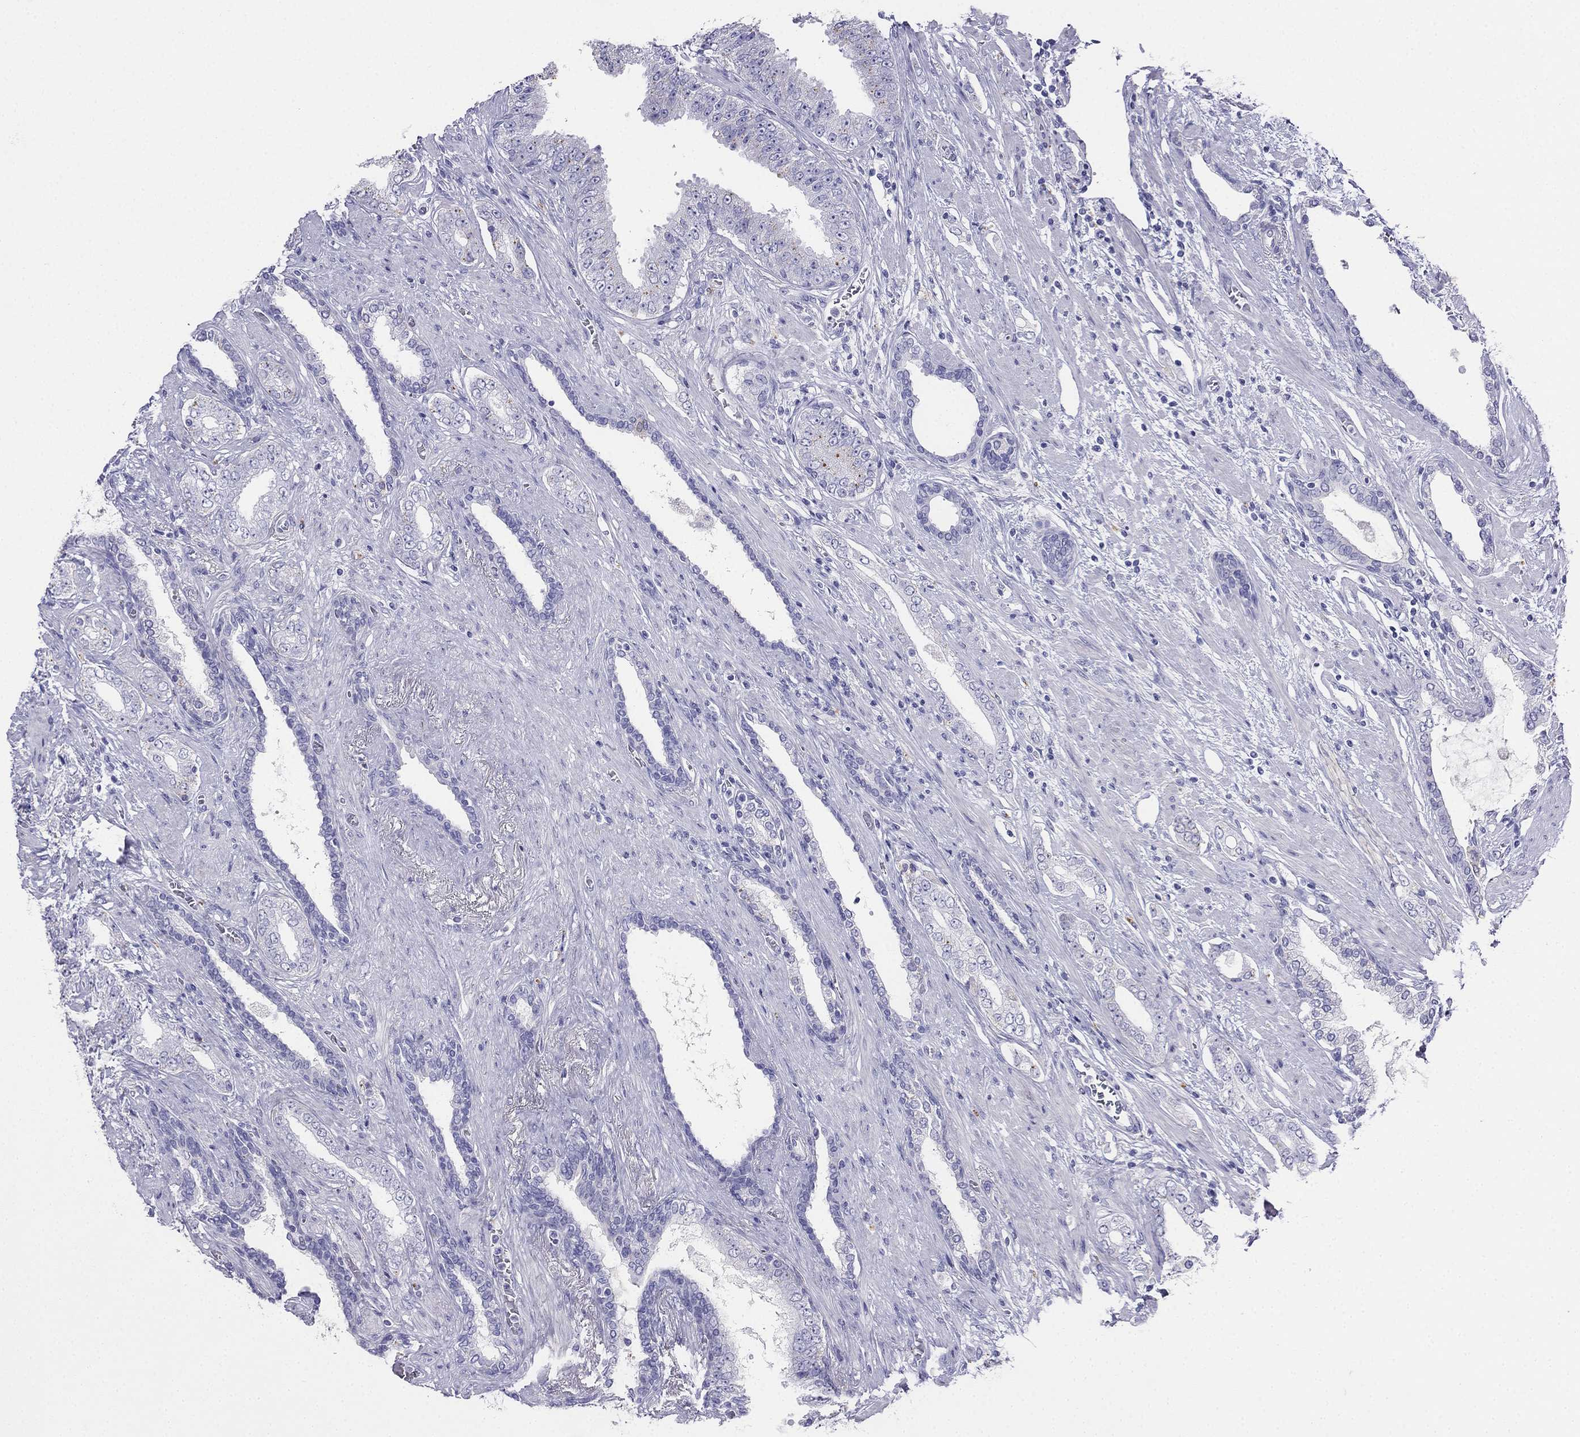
{"staining": {"intensity": "negative", "quantity": "none", "location": "none"}, "tissue": "prostate cancer", "cell_type": "Tumor cells", "image_type": "cancer", "snomed": [{"axis": "morphology", "description": "Adenocarcinoma, Low grade"}, {"axis": "topography", "description": "Prostate and seminal vesicle, NOS"}], "caption": "This histopathology image is of prostate adenocarcinoma (low-grade) stained with immunohistochemistry to label a protein in brown with the nuclei are counter-stained blue. There is no expression in tumor cells.", "gene": "ALOXE3", "patient": {"sex": "male", "age": 61}}